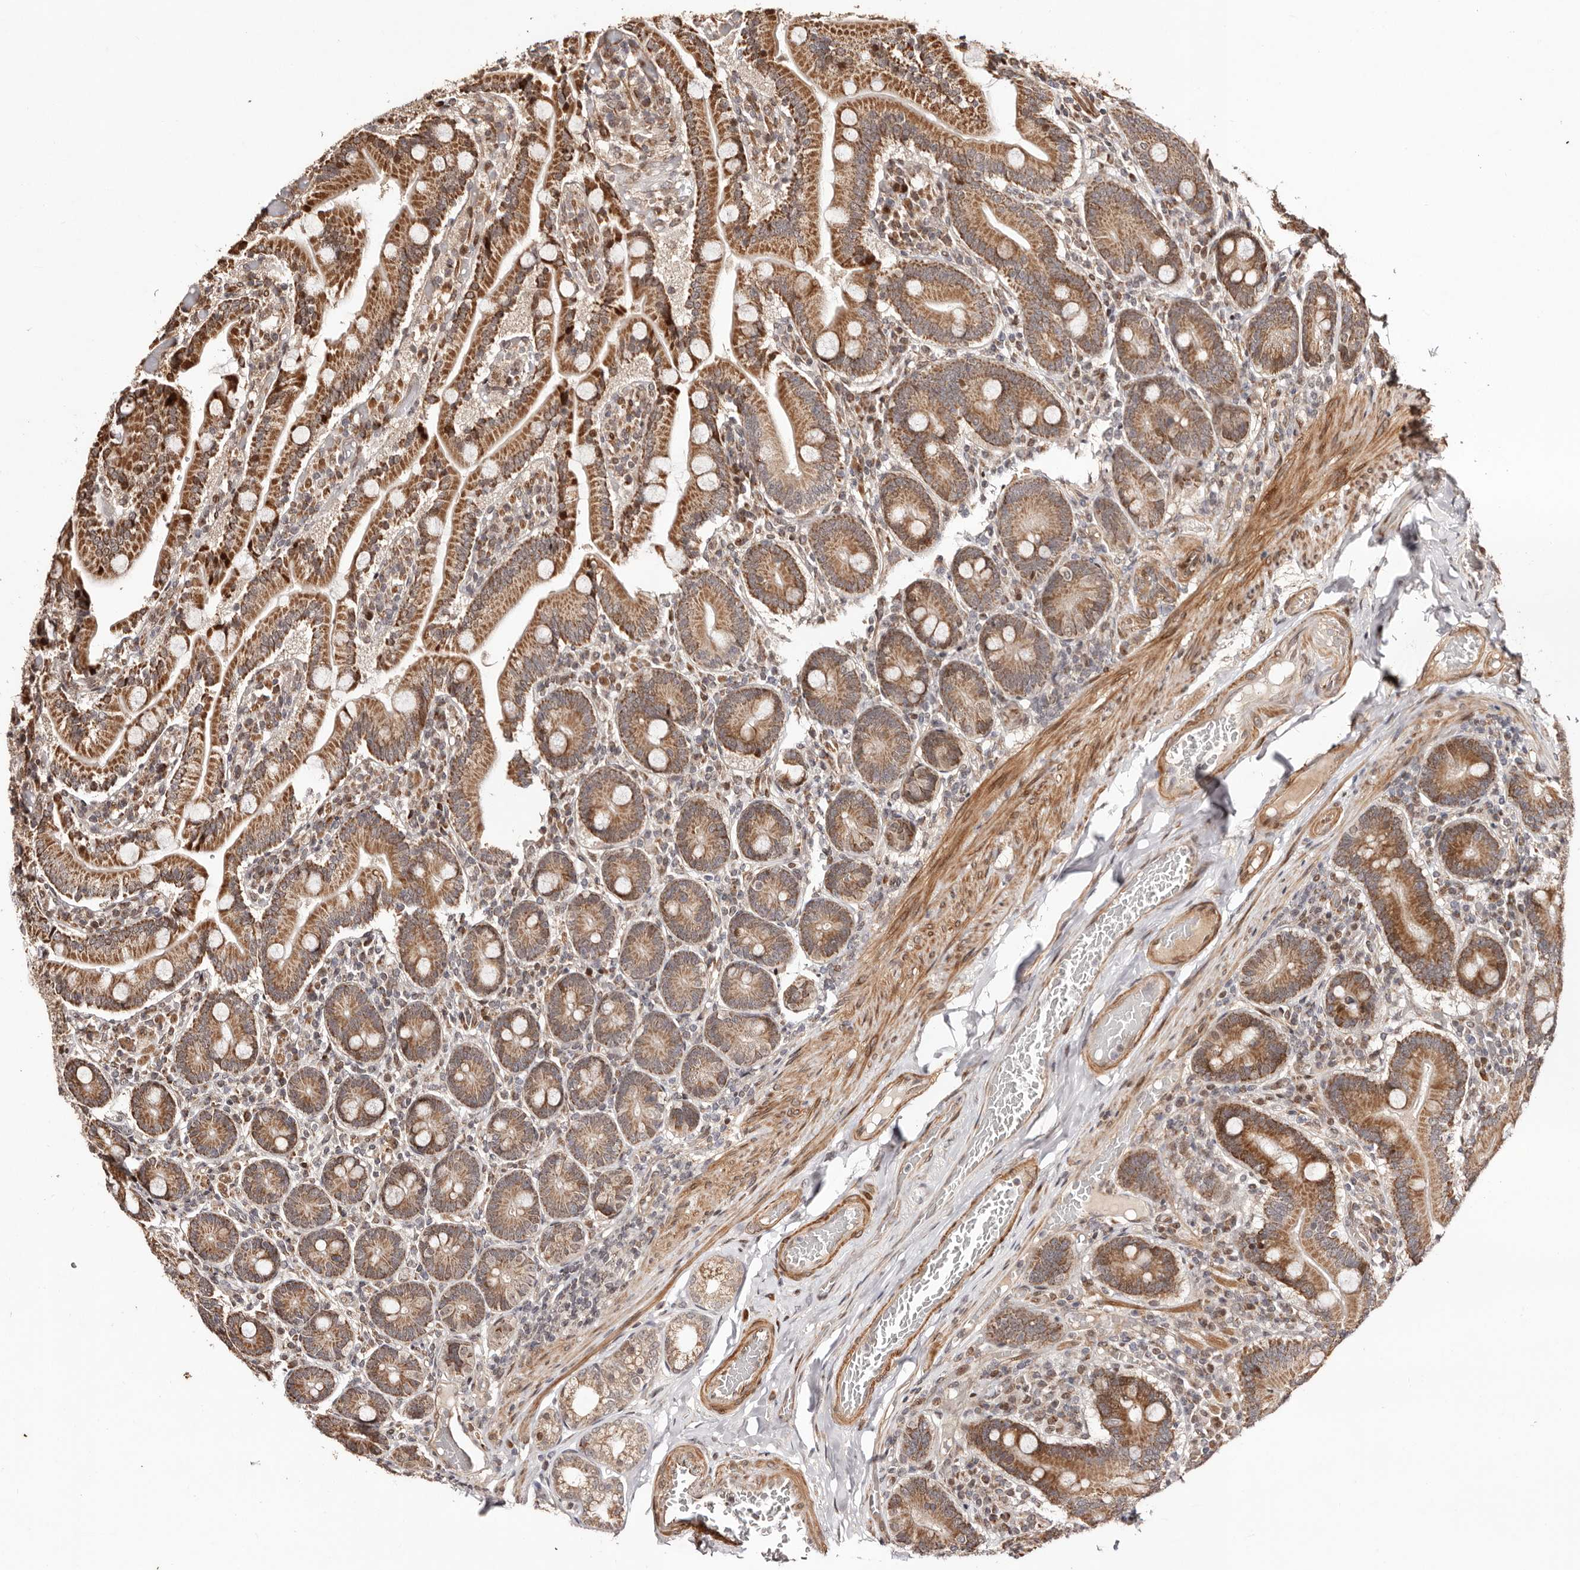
{"staining": {"intensity": "moderate", "quantity": ">75%", "location": "cytoplasmic/membranous,nuclear"}, "tissue": "duodenum", "cell_type": "Glandular cells", "image_type": "normal", "snomed": [{"axis": "morphology", "description": "Normal tissue, NOS"}, {"axis": "topography", "description": "Duodenum"}], "caption": "Glandular cells reveal moderate cytoplasmic/membranous,nuclear expression in about >75% of cells in unremarkable duodenum. The staining was performed using DAB (3,3'-diaminobenzidine) to visualize the protein expression in brown, while the nuclei were stained in blue with hematoxylin (Magnification: 20x).", "gene": "HIVEP3", "patient": {"sex": "female", "age": 62}}